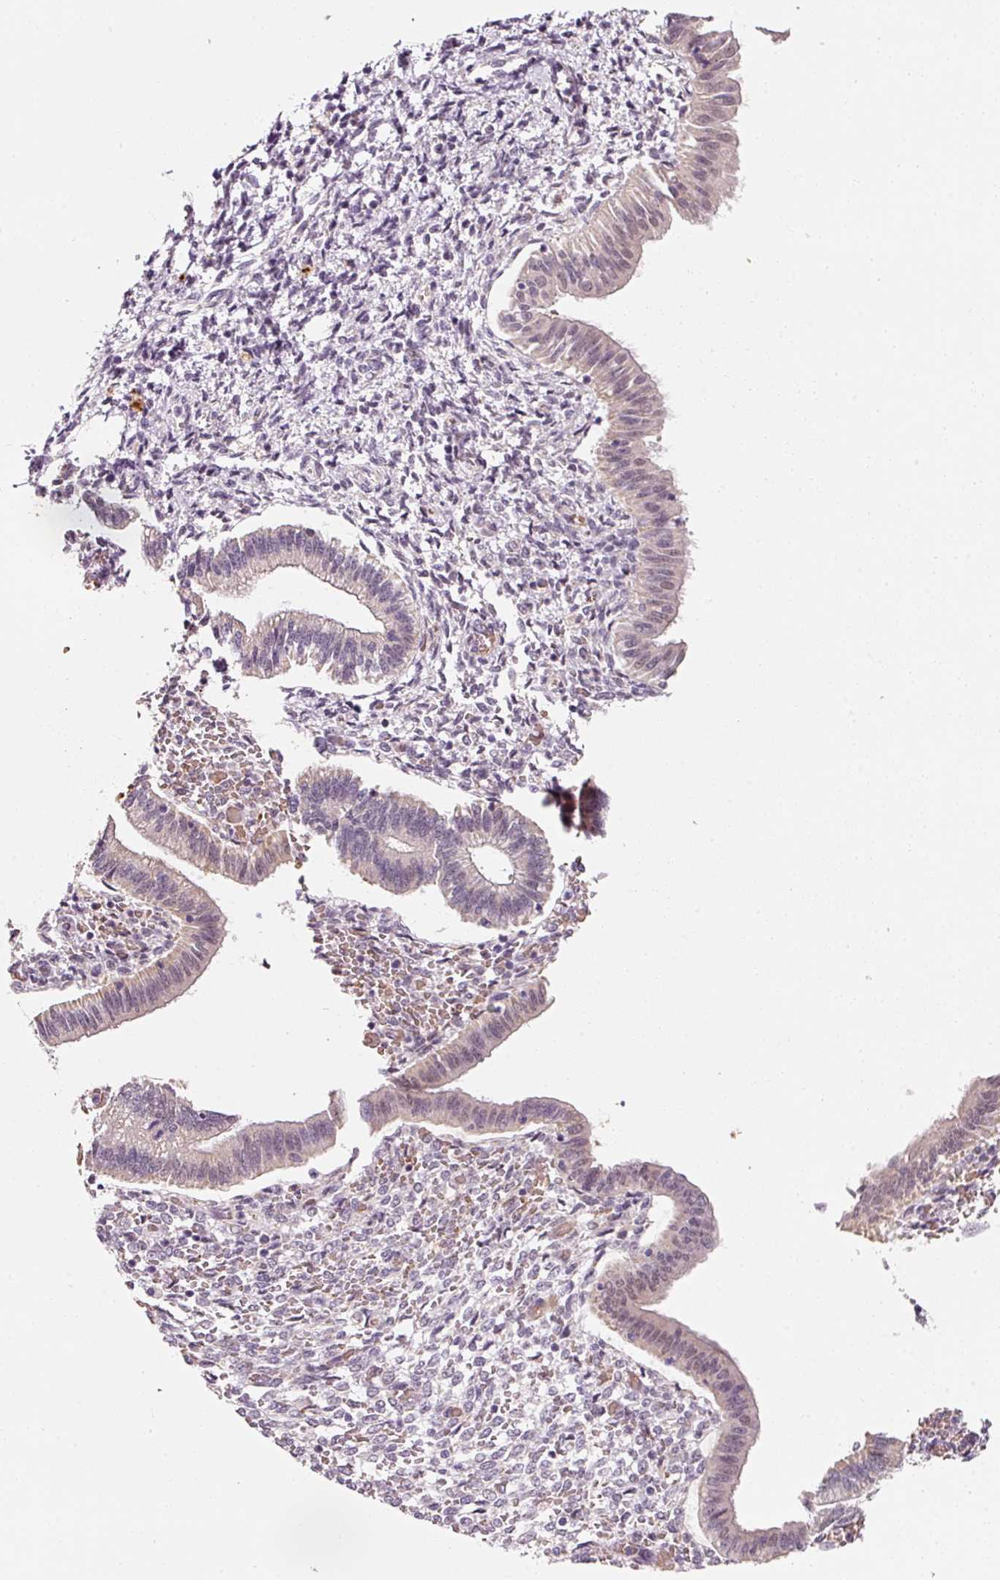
{"staining": {"intensity": "weak", "quantity": "25%-75%", "location": "cytoplasmic/membranous,nuclear"}, "tissue": "endometrium", "cell_type": "Cells in endometrial stroma", "image_type": "normal", "snomed": [{"axis": "morphology", "description": "Normal tissue, NOS"}, {"axis": "topography", "description": "Endometrium"}], "caption": "IHC of benign endometrium shows low levels of weak cytoplasmic/membranous,nuclear positivity in about 25%-75% of cells in endometrial stroma.", "gene": "ZNF460", "patient": {"sex": "female", "age": 25}}